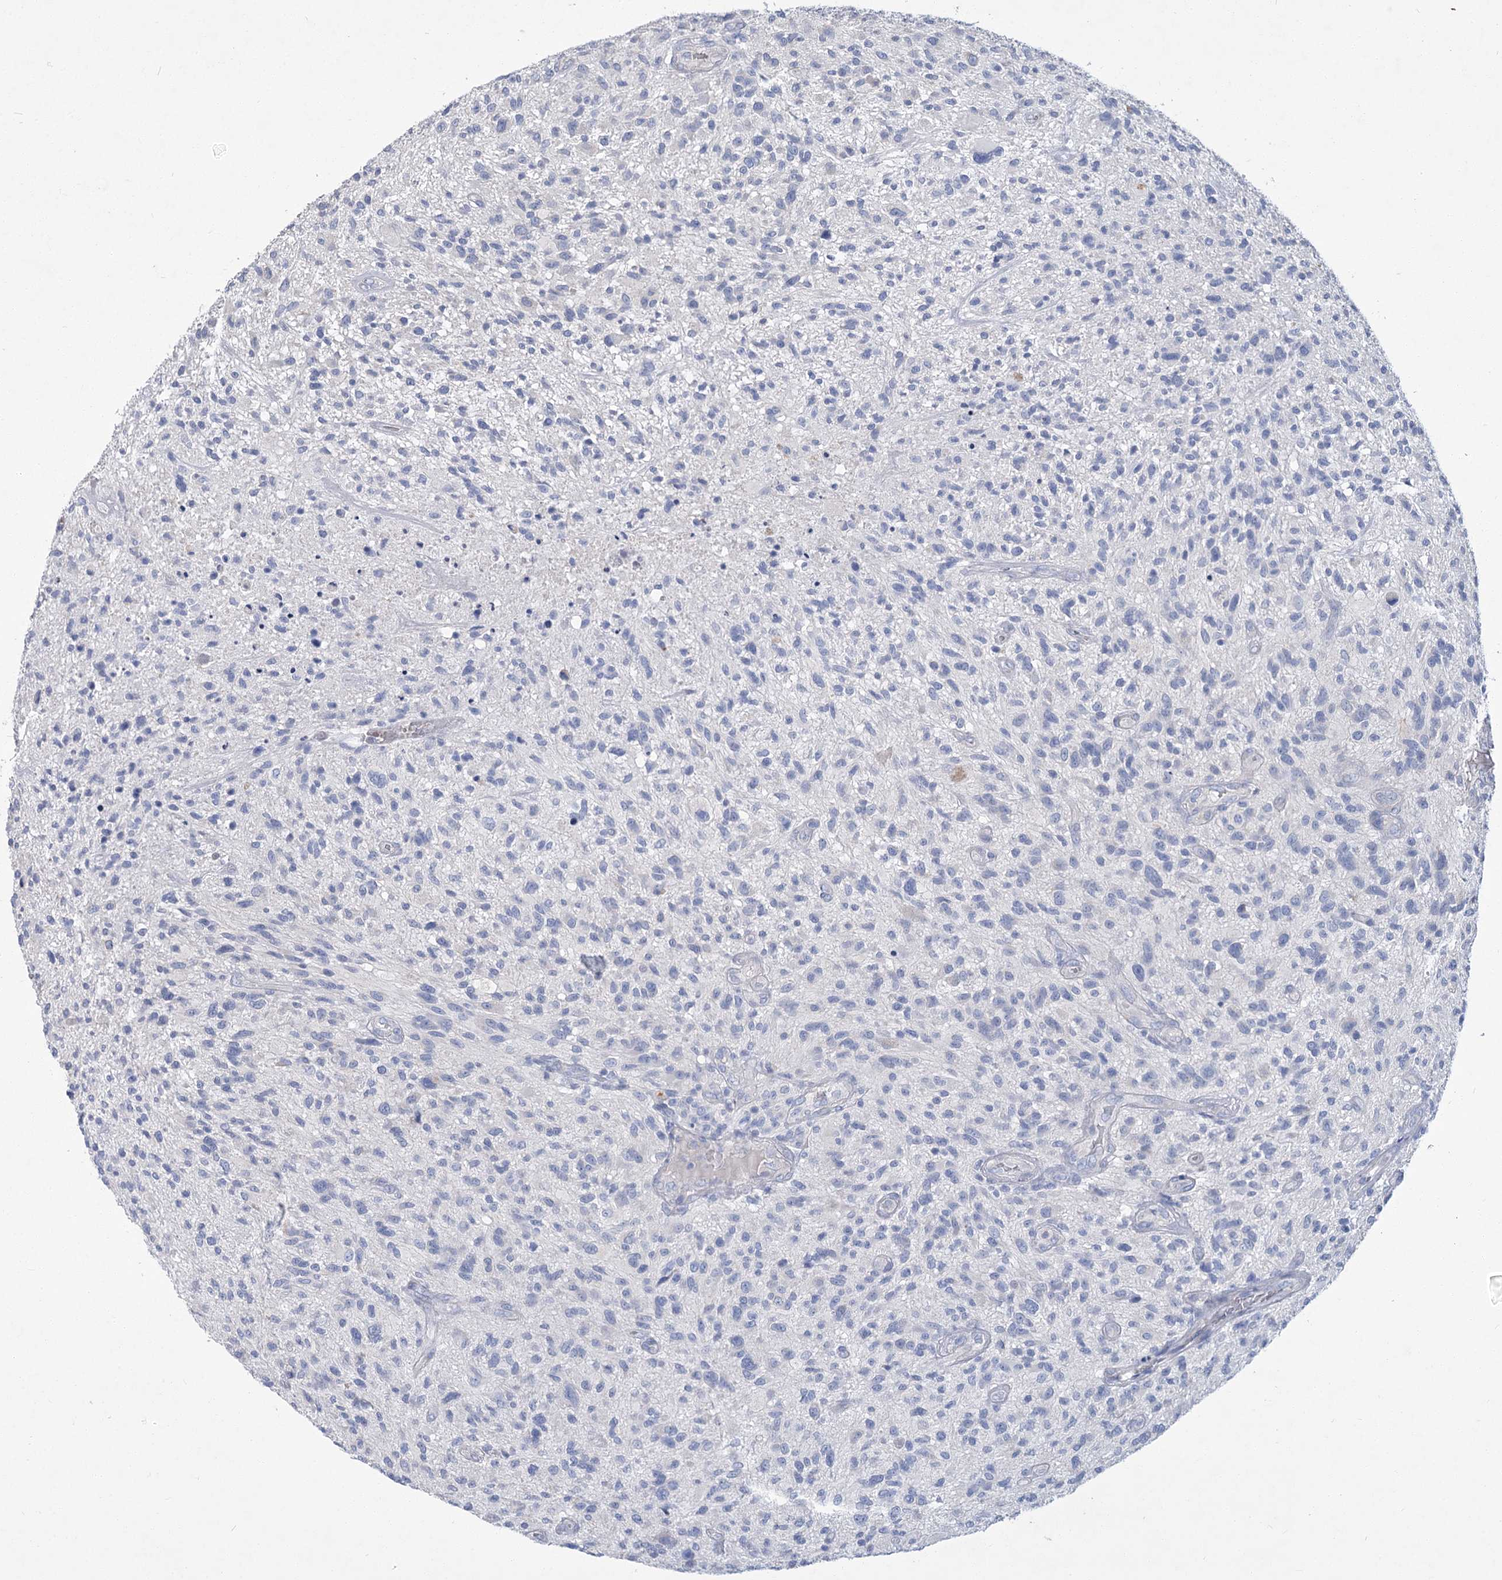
{"staining": {"intensity": "negative", "quantity": "none", "location": "none"}, "tissue": "glioma", "cell_type": "Tumor cells", "image_type": "cancer", "snomed": [{"axis": "morphology", "description": "Glioma, malignant, High grade"}, {"axis": "topography", "description": "Brain"}], "caption": "The image displays no significant expression in tumor cells of glioma. (Immunohistochemistry, brightfield microscopy, high magnification).", "gene": "SLC9A3", "patient": {"sex": "male", "age": 47}}